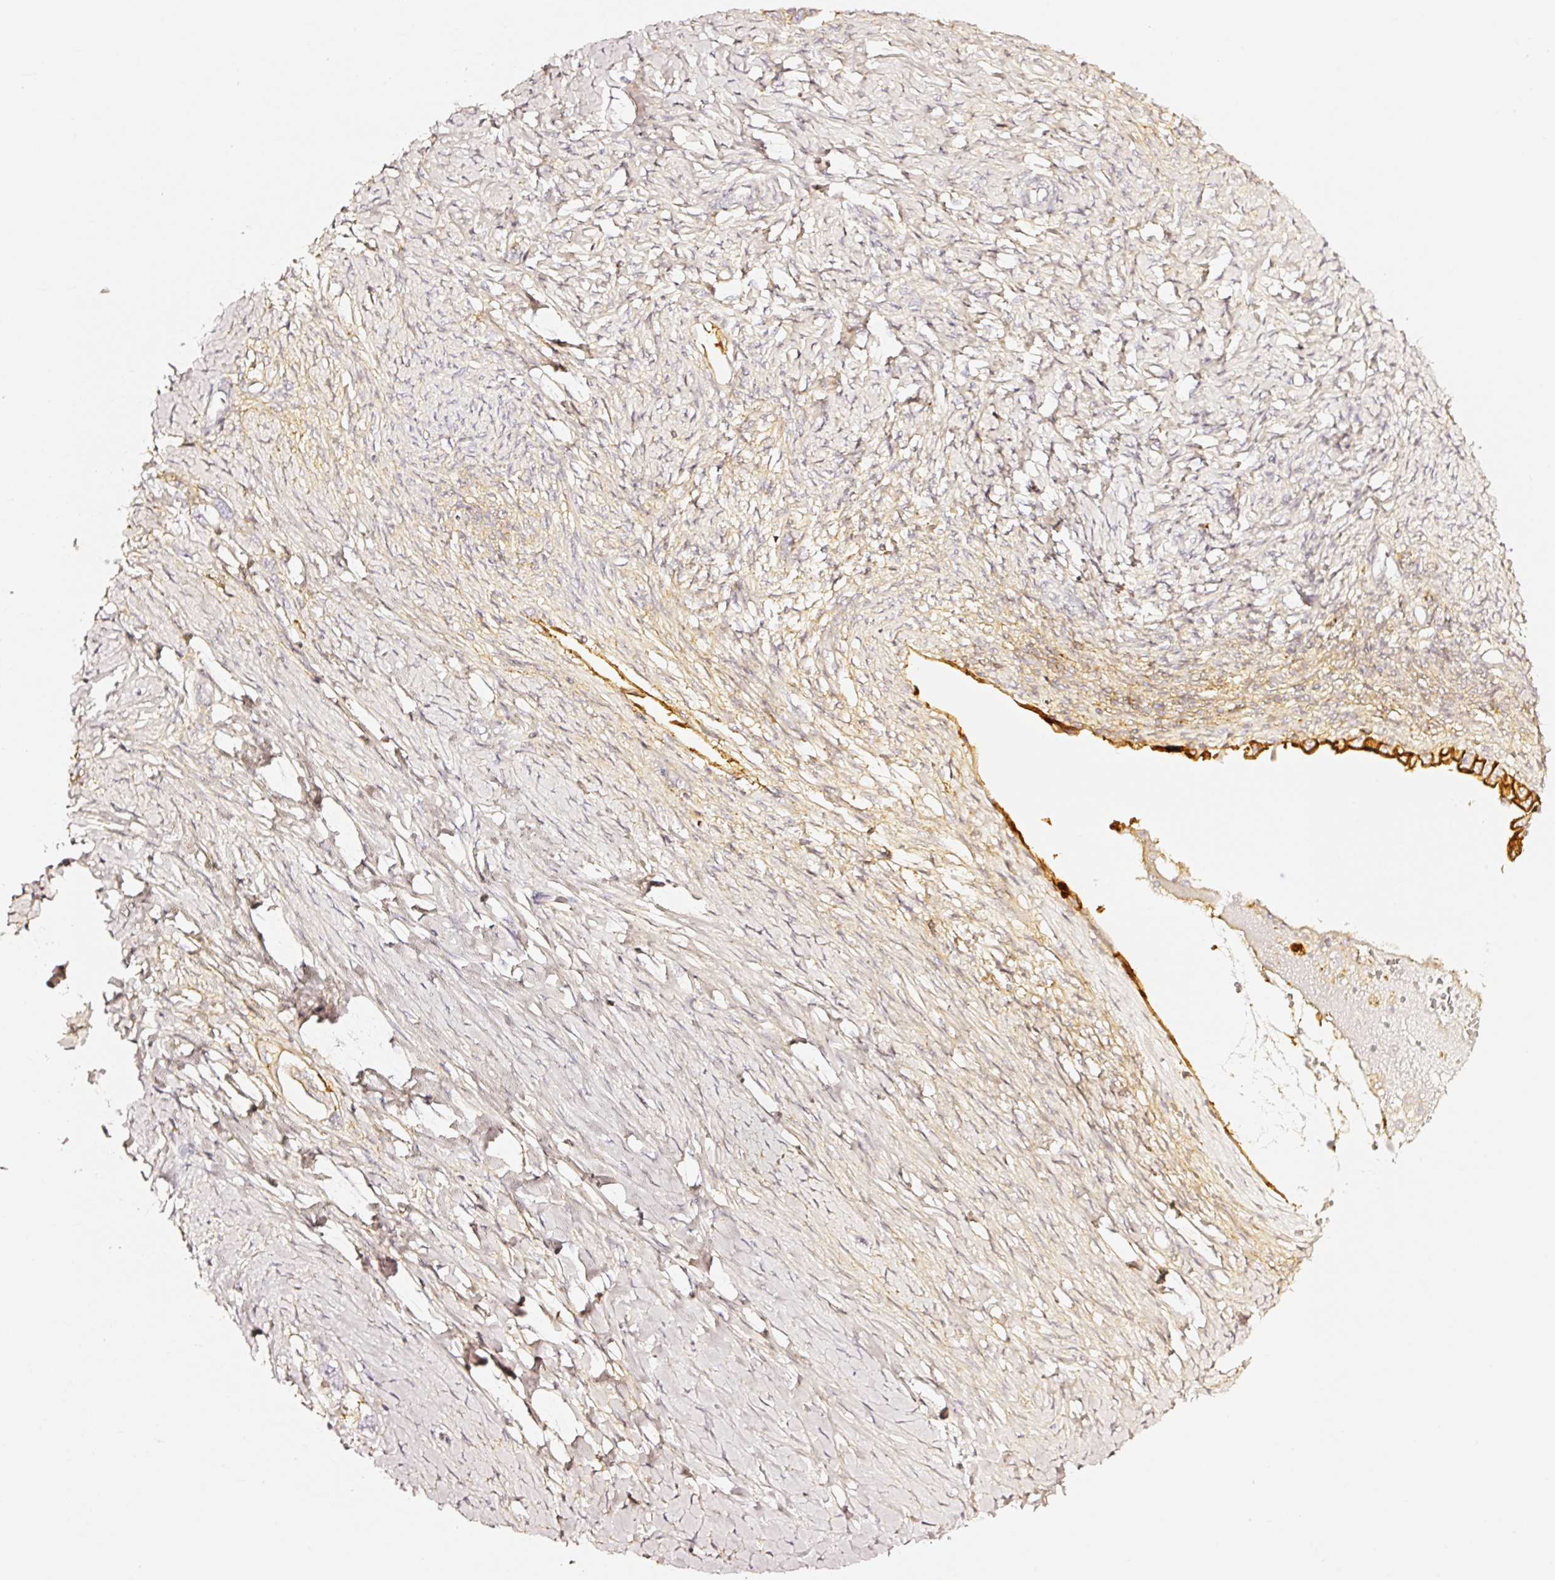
{"staining": {"intensity": "strong", "quantity": "25%-75%", "location": "cytoplasmic/membranous"}, "tissue": "ovarian cancer", "cell_type": "Tumor cells", "image_type": "cancer", "snomed": [{"axis": "morphology", "description": "Carcinoma, NOS"}, {"axis": "morphology", "description": "Cystadenocarcinoma, serous, NOS"}, {"axis": "topography", "description": "Ovary"}], "caption": "Immunohistochemical staining of ovarian cancer (carcinoma) reveals high levels of strong cytoplasmic/membranous expression in about 25%-75% of tumor cells. The protein of interest is shown in brown color, while the nuclei are stained blue.", "gene": "CD47", "patient": {"sex": "female", "age": 69}}